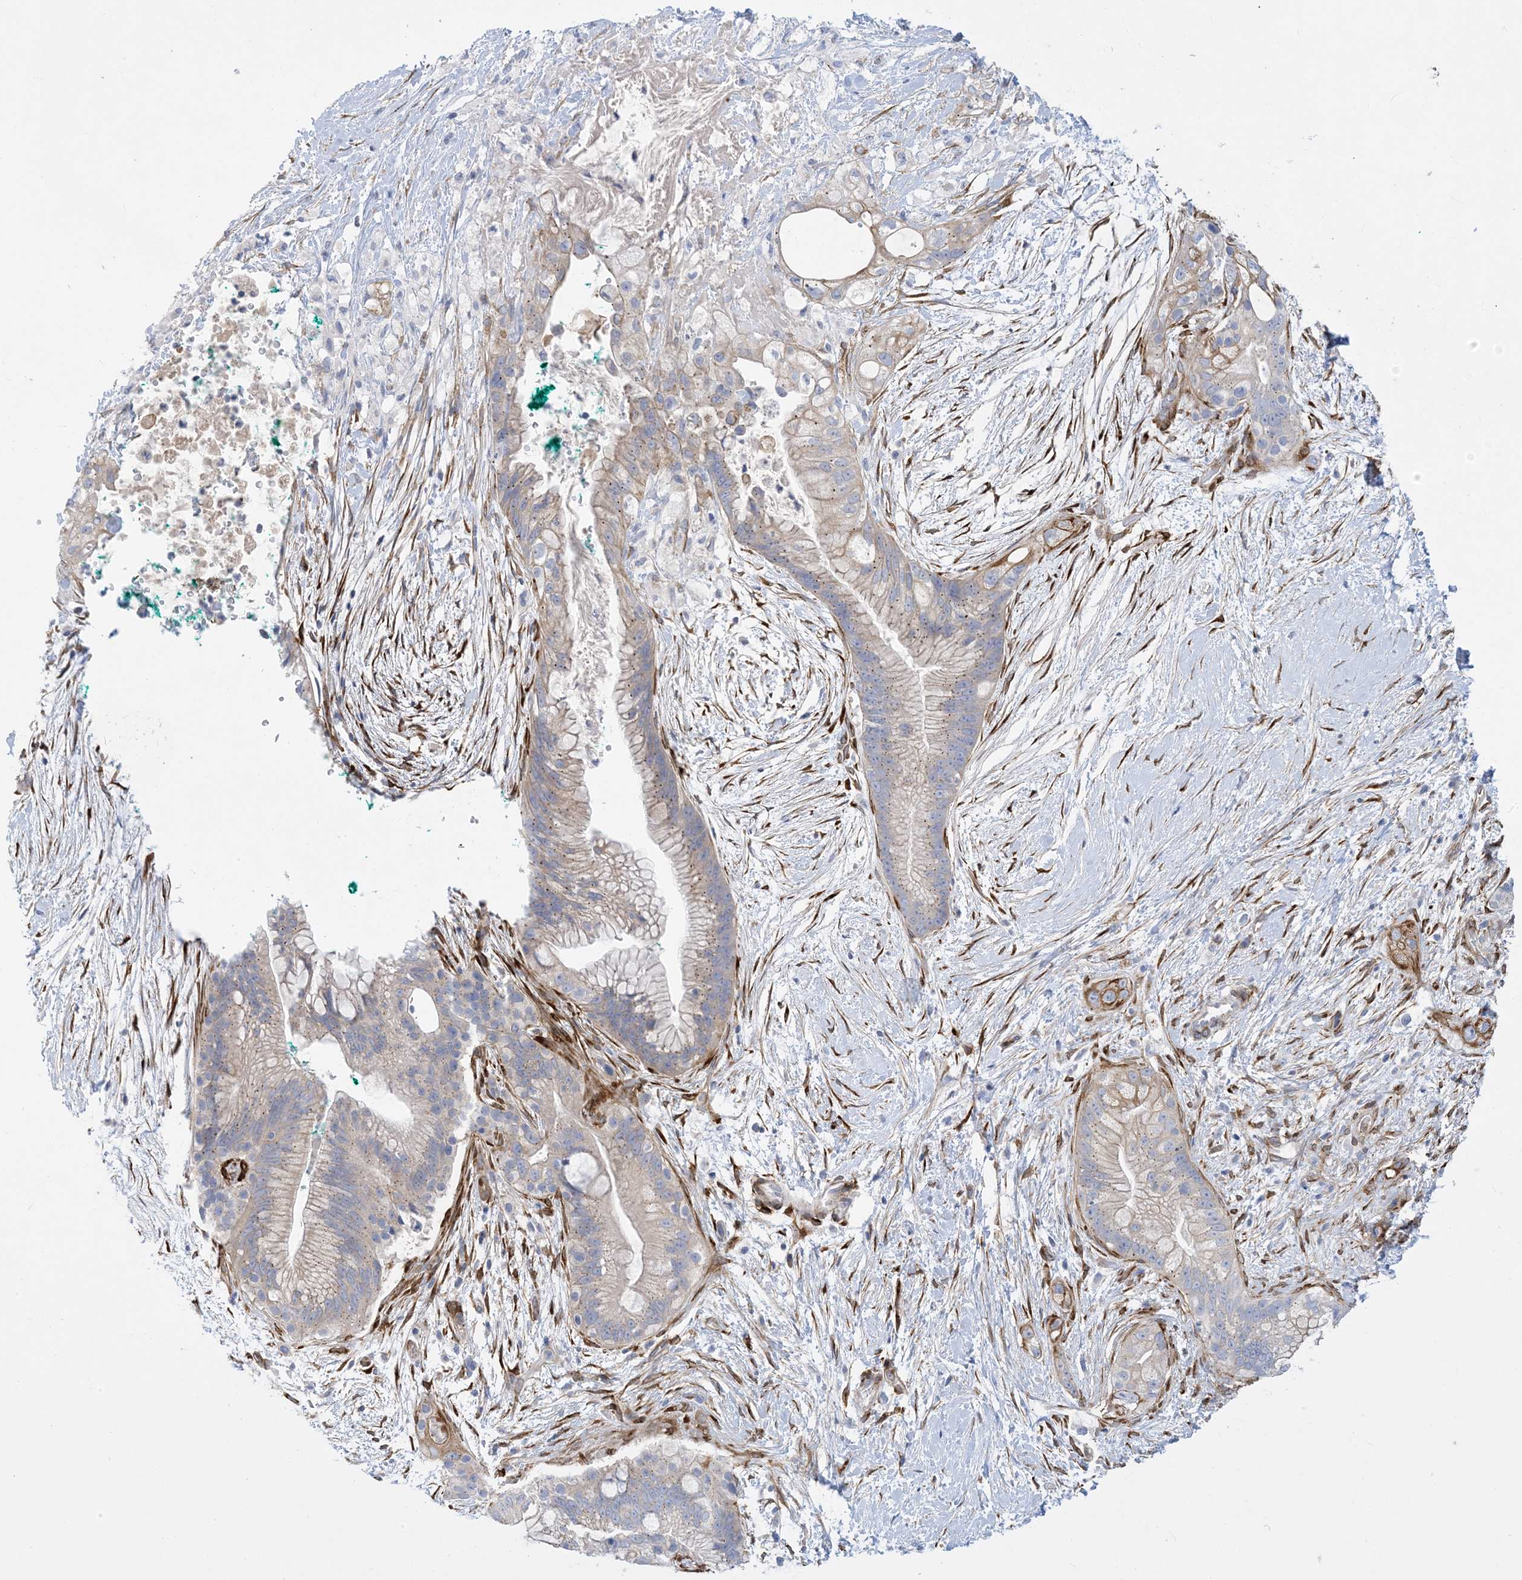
{"staining": {"intensity": "moderate", "quantity": "<25%", "location": "cytoplasmic/membranous"}, "tissue": "pancreatic cancer", "cell_type": "Tumor cells", "image_type": "cancer", "snomed": [{"axis": "morphology", "description": "Adenocarcinoma, NOS"}, {"axis": "topography", "description": "Pancreas"}], "caption": "Immunohistochemistry (IHC) (DAB (3,3'-diaminobenzidine)) staining of pancreatic adenocarcinoma reveals moderate cytoplasmic/membranous protein positivity in about <25% of tumor cells.", "gene": "RBMS3", "patient": {"sex": "male", "age": 53}}